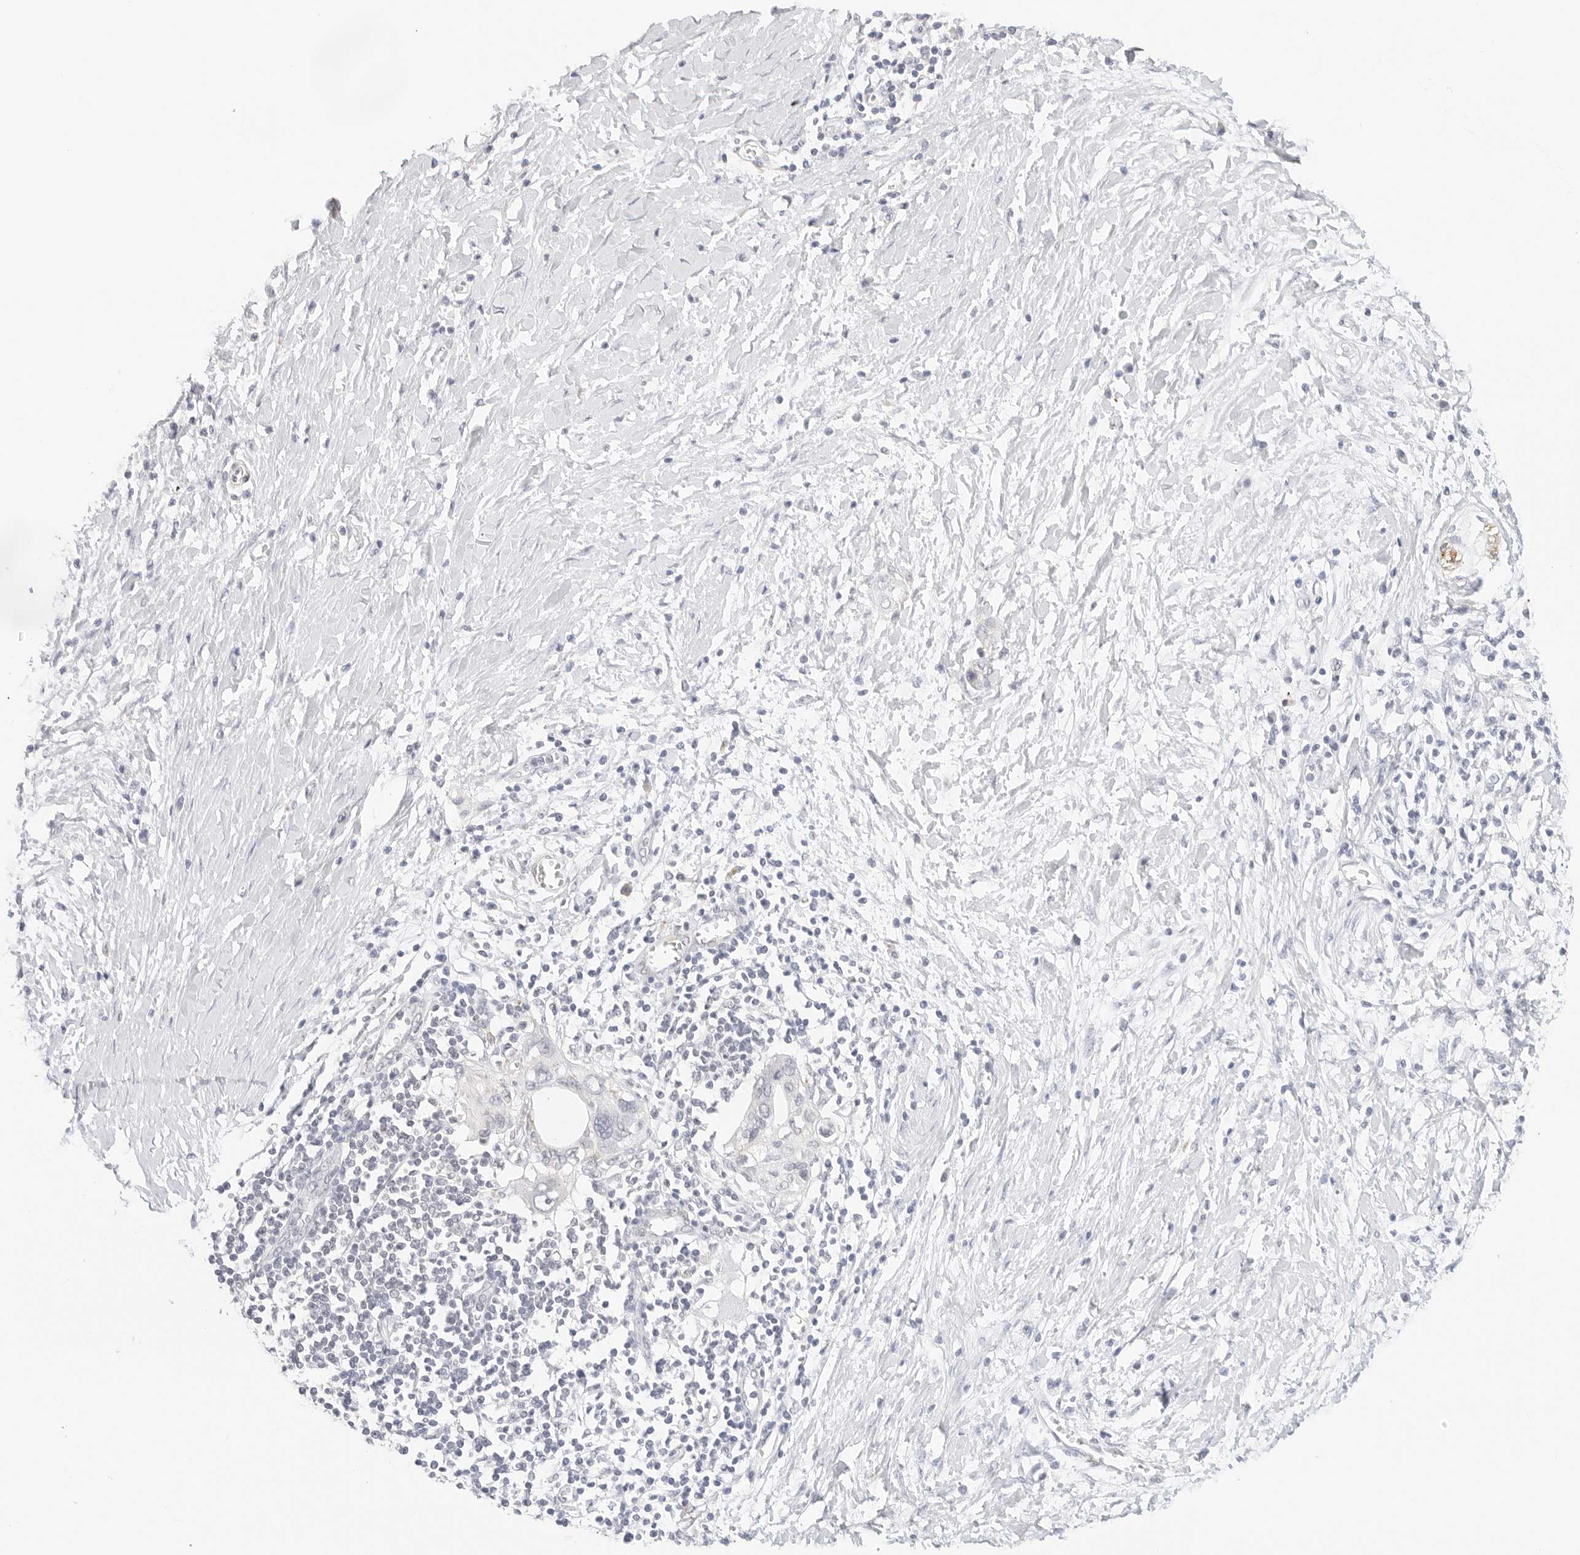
{"staining": {"intensity": "negative", "quantity": "none", "location": "none"}, "tissue": "pancreatic cancer", "cell_type": "Tumor cells", "image_type": "cancer", "snomed": [{"axis": "morphology", "description": "Normal tissue, NOS"}, {"axis": "morphology", "description": "Adenocarcinoma, NOS"}, {"axis": "topography", "description": "Pancreas"}, {"axis": "topography", "description": "Peripheral nerve tissue"}], "caption": "A high-resolution photomicrograph shows immunohistochemistry staining of adenocarcinoma (pancreatic), which shows no significant expression in tumor cells.", "gene": "PCDH19", "patient": {"sex": "male", "age": 59}}